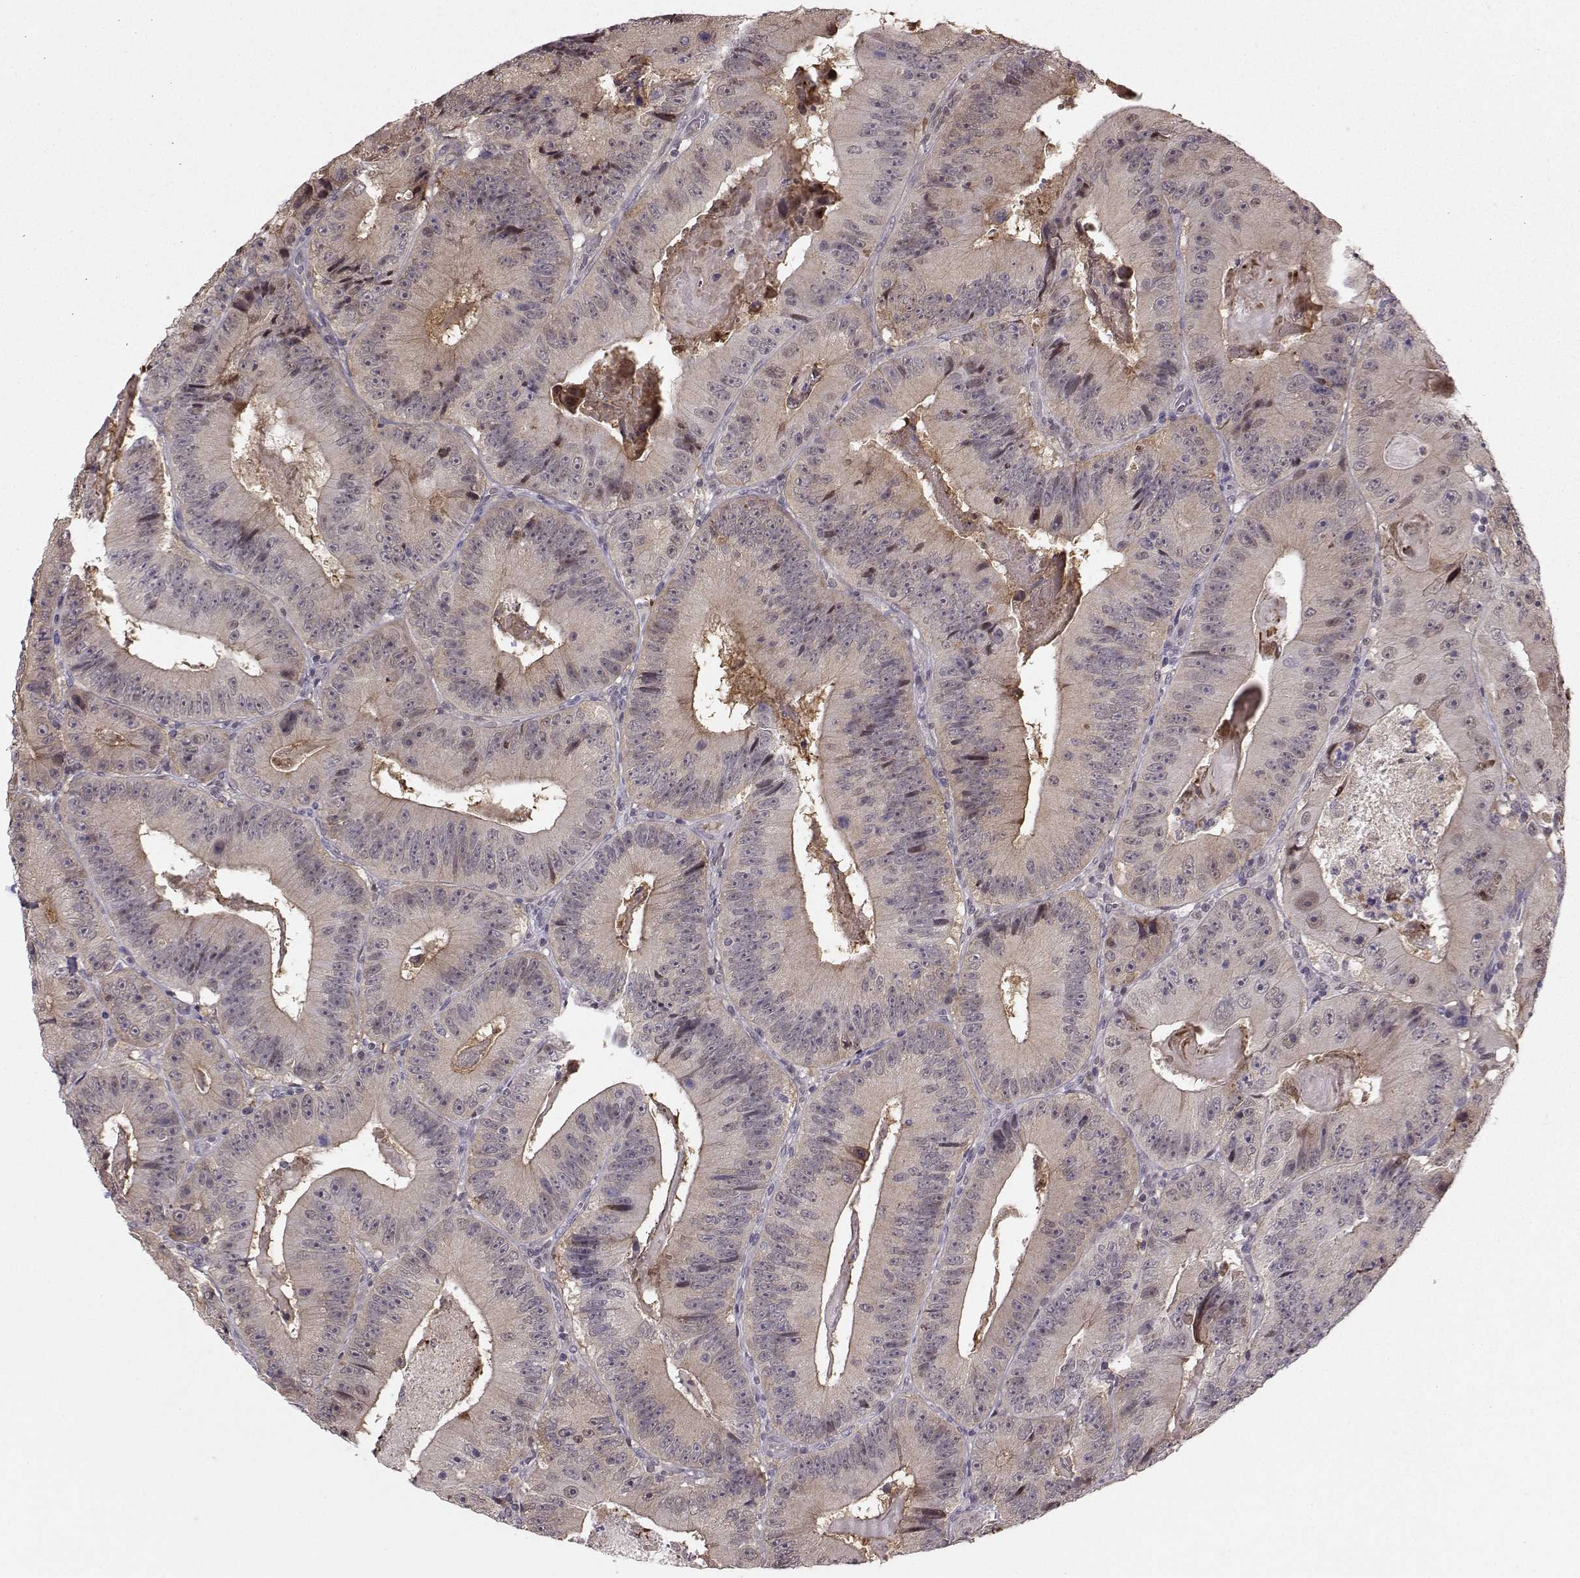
{"staining": {"intensity": "weak", "quantity": ">75%", "location": "cytoplasmic/membranous"}, "tissue": "colorectal cancer", "cell_type": "Tumor cells", "image_type": "cancer", "snomed": [{"axis": "morphology", "description": "Adenocarcinoma, NOS"}, {"axis": "topography", "description": "Colon"}], "caption": "A low amount of weak cytoplasmic/membranous expression is present in approximately >75% of tumor cells in adenocarcinoma (colorectal) tissue. (Stains: DAB in brown, nuclei in blue, Microscopy: brightfield microscopy at high magnification).", "gene": "PKP2", "patient": {"sex": "female", "age": 86}}